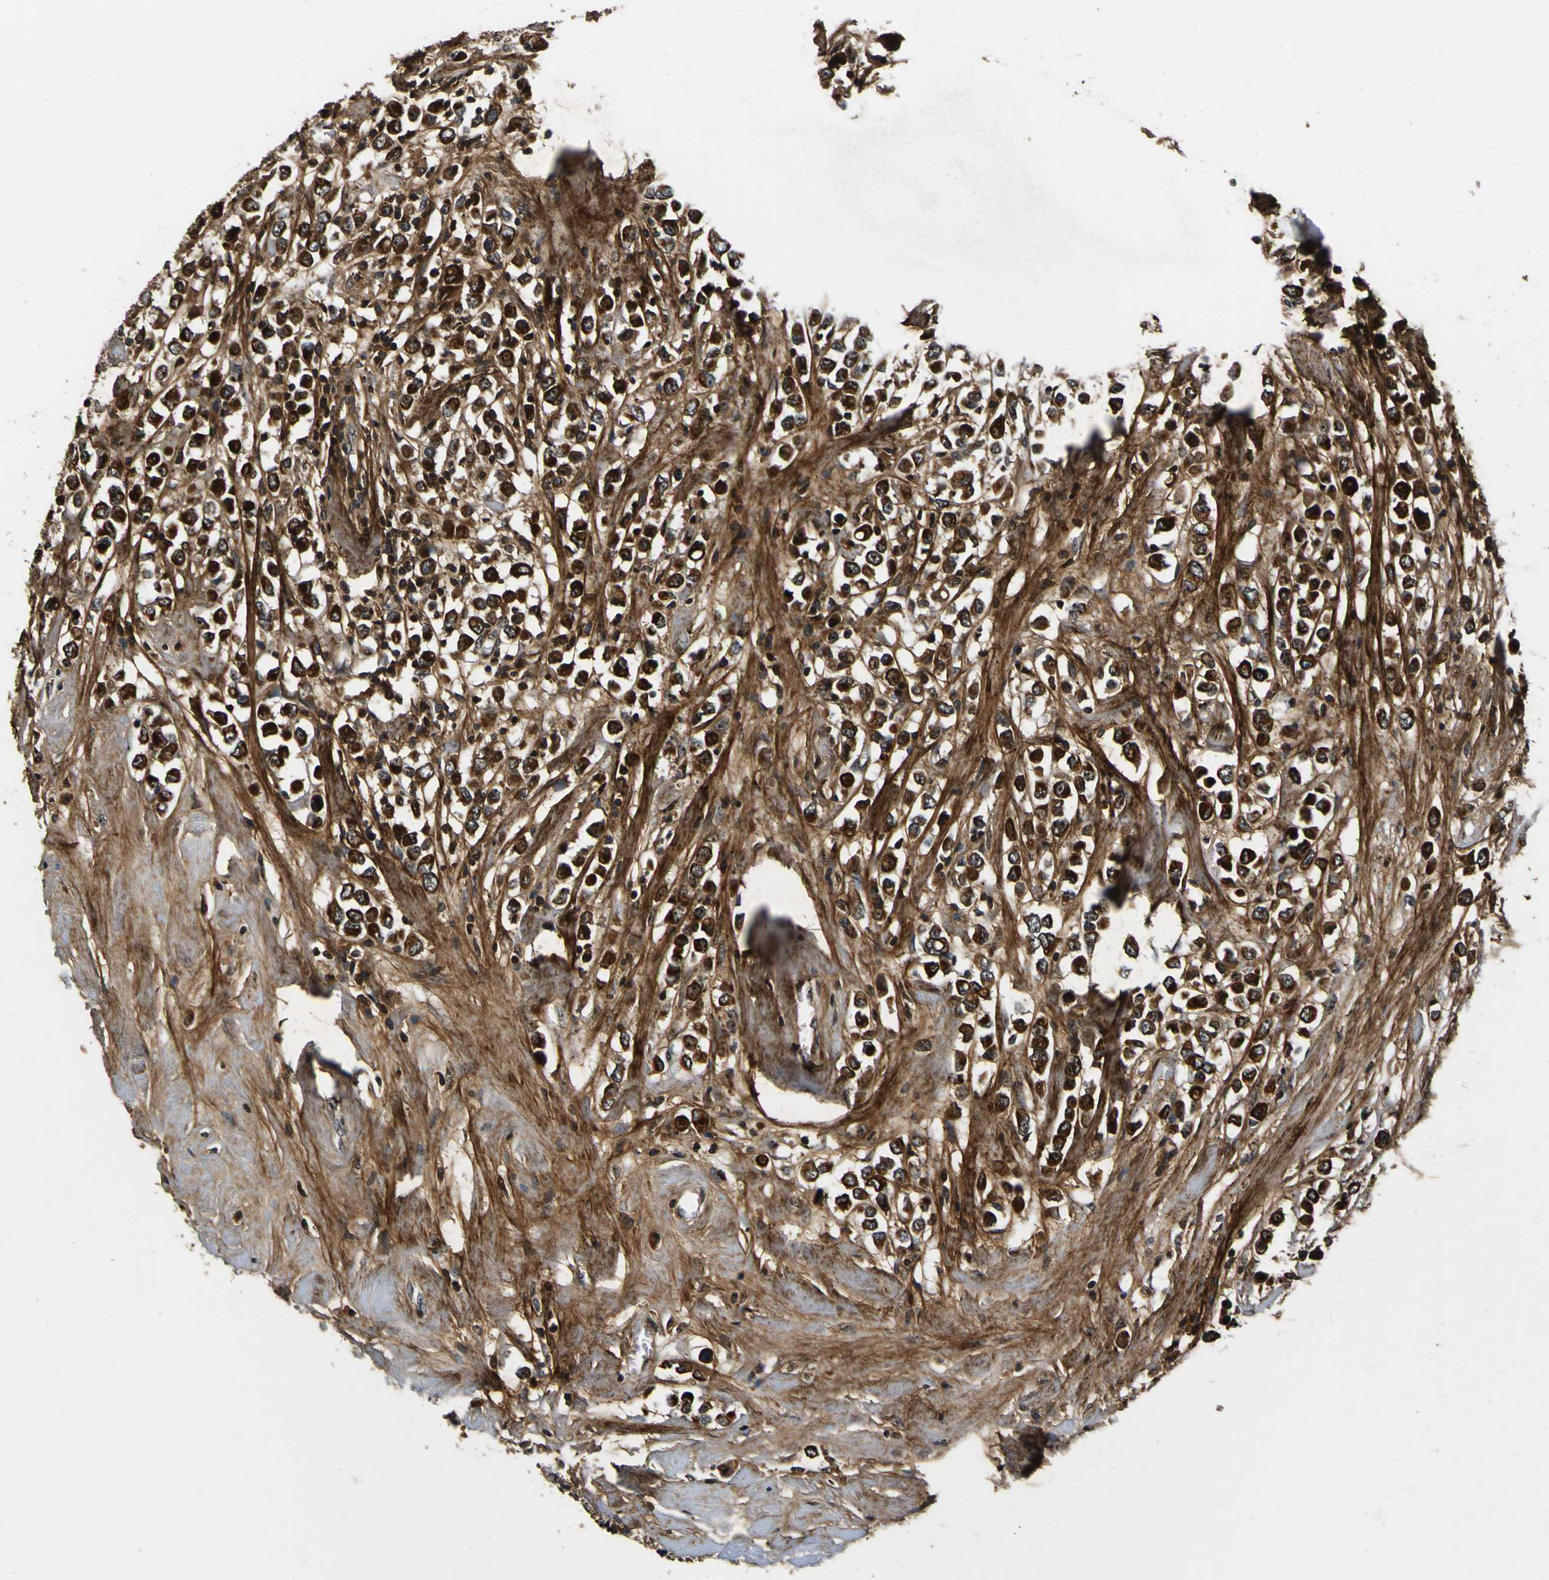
{"staining": {"intensity": "strong", "quantity": ">75%", "location": "cytoplasmic/membranous,nuclear"}, "tissue": "breast cancer", "cell_type": "Tumor cells", "image_type": "cancer", "snomed": [{"axis": "morphology", "description": "Duct carcinoma"}, {"axis": "topography", "description": "Breast"}], "caption": "Strong cytoplasmic/membranous and nuclear expression for a protein is appreciated in about >75% of tumor cells of breast cancer (invasive ductal carcinoma) using IHC.", "gene": "LRP4", "patient": {"sex": "female", "age": 61}}